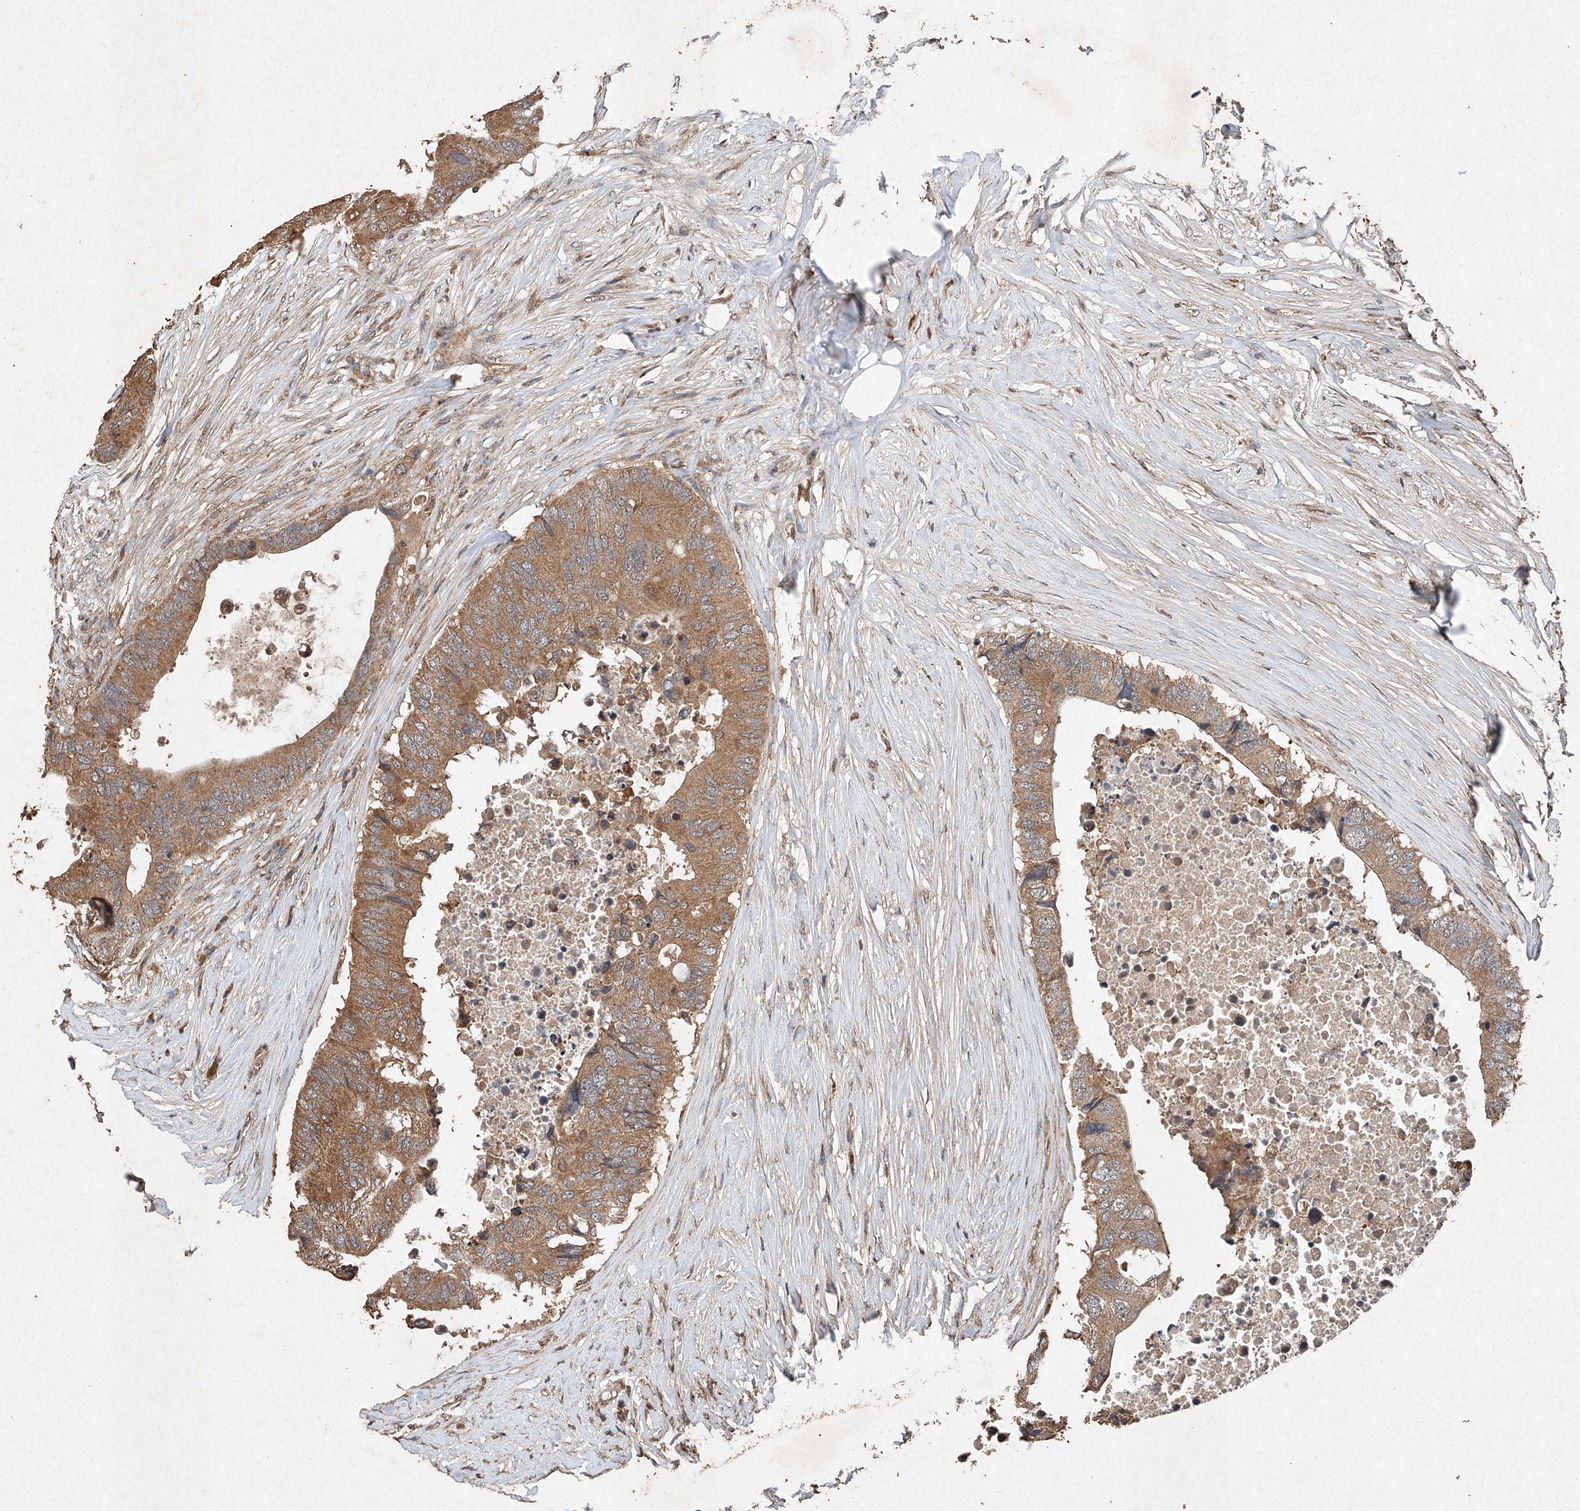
{"staining": {"intensity": "moderate", "quantity": ">75%", "location": "cytoplasmic/membranous"}, "tissue": "colorectal cancer", "cell_type": "Tumor cells", "image_type": "cancer", "snomed": [{"axis": "morphology", "description": "Adenocarcinoma, NOS"}, {"axis": "topography", "description": "Colon"}], "caption": "A brown stain shows moderate cytoplasmic/membranous positivity of a protein in human colorectal cancer (adenocarcinoma) tumor cells. (DAB (3,3'-diaminobenzidine) = brown stain, brightfield microscopy at high magnification).", "gene": "STK3", "patient": {"sex": "male", "age": 71}}